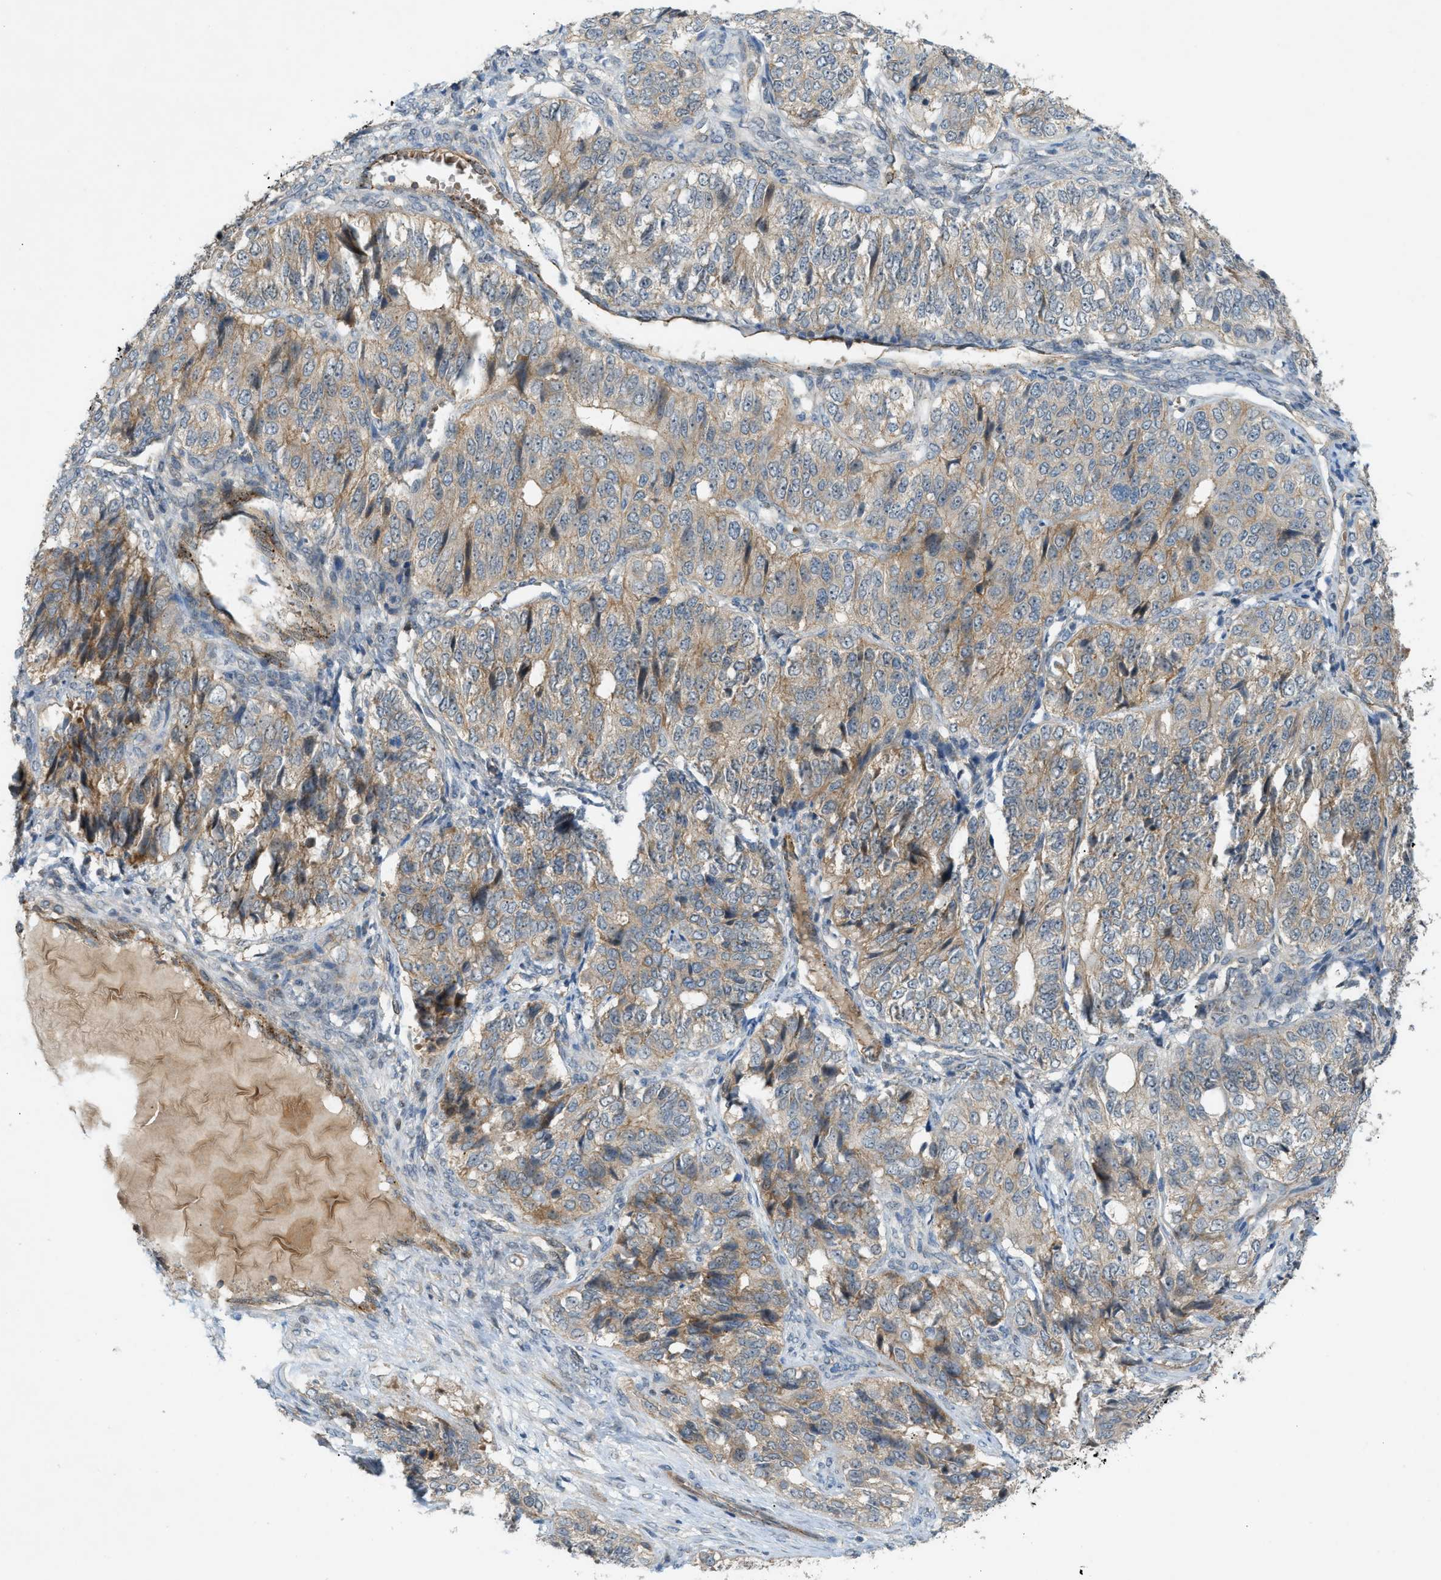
{"staining": {"intensity": "weak", "quantity": ">75%", "location": "cytoplasmic/membranous"}, "tissue": "ovarian cancer", "cell_type": "Tumor cells", "image_type": "cancer", "snomed": [{"axis": "morphology", "description": "Carcinoma, endometroid"}, {"axis": "topography", "description": "Ovary"}], "caption": "Immunohistochemical staining of human ovarian cancer displays weak cytoplasmic/membranous protein staining in approximately >75% of tumor cells.", "gene": "GRK6", "patient": {"sex": "female", "age": 51}}